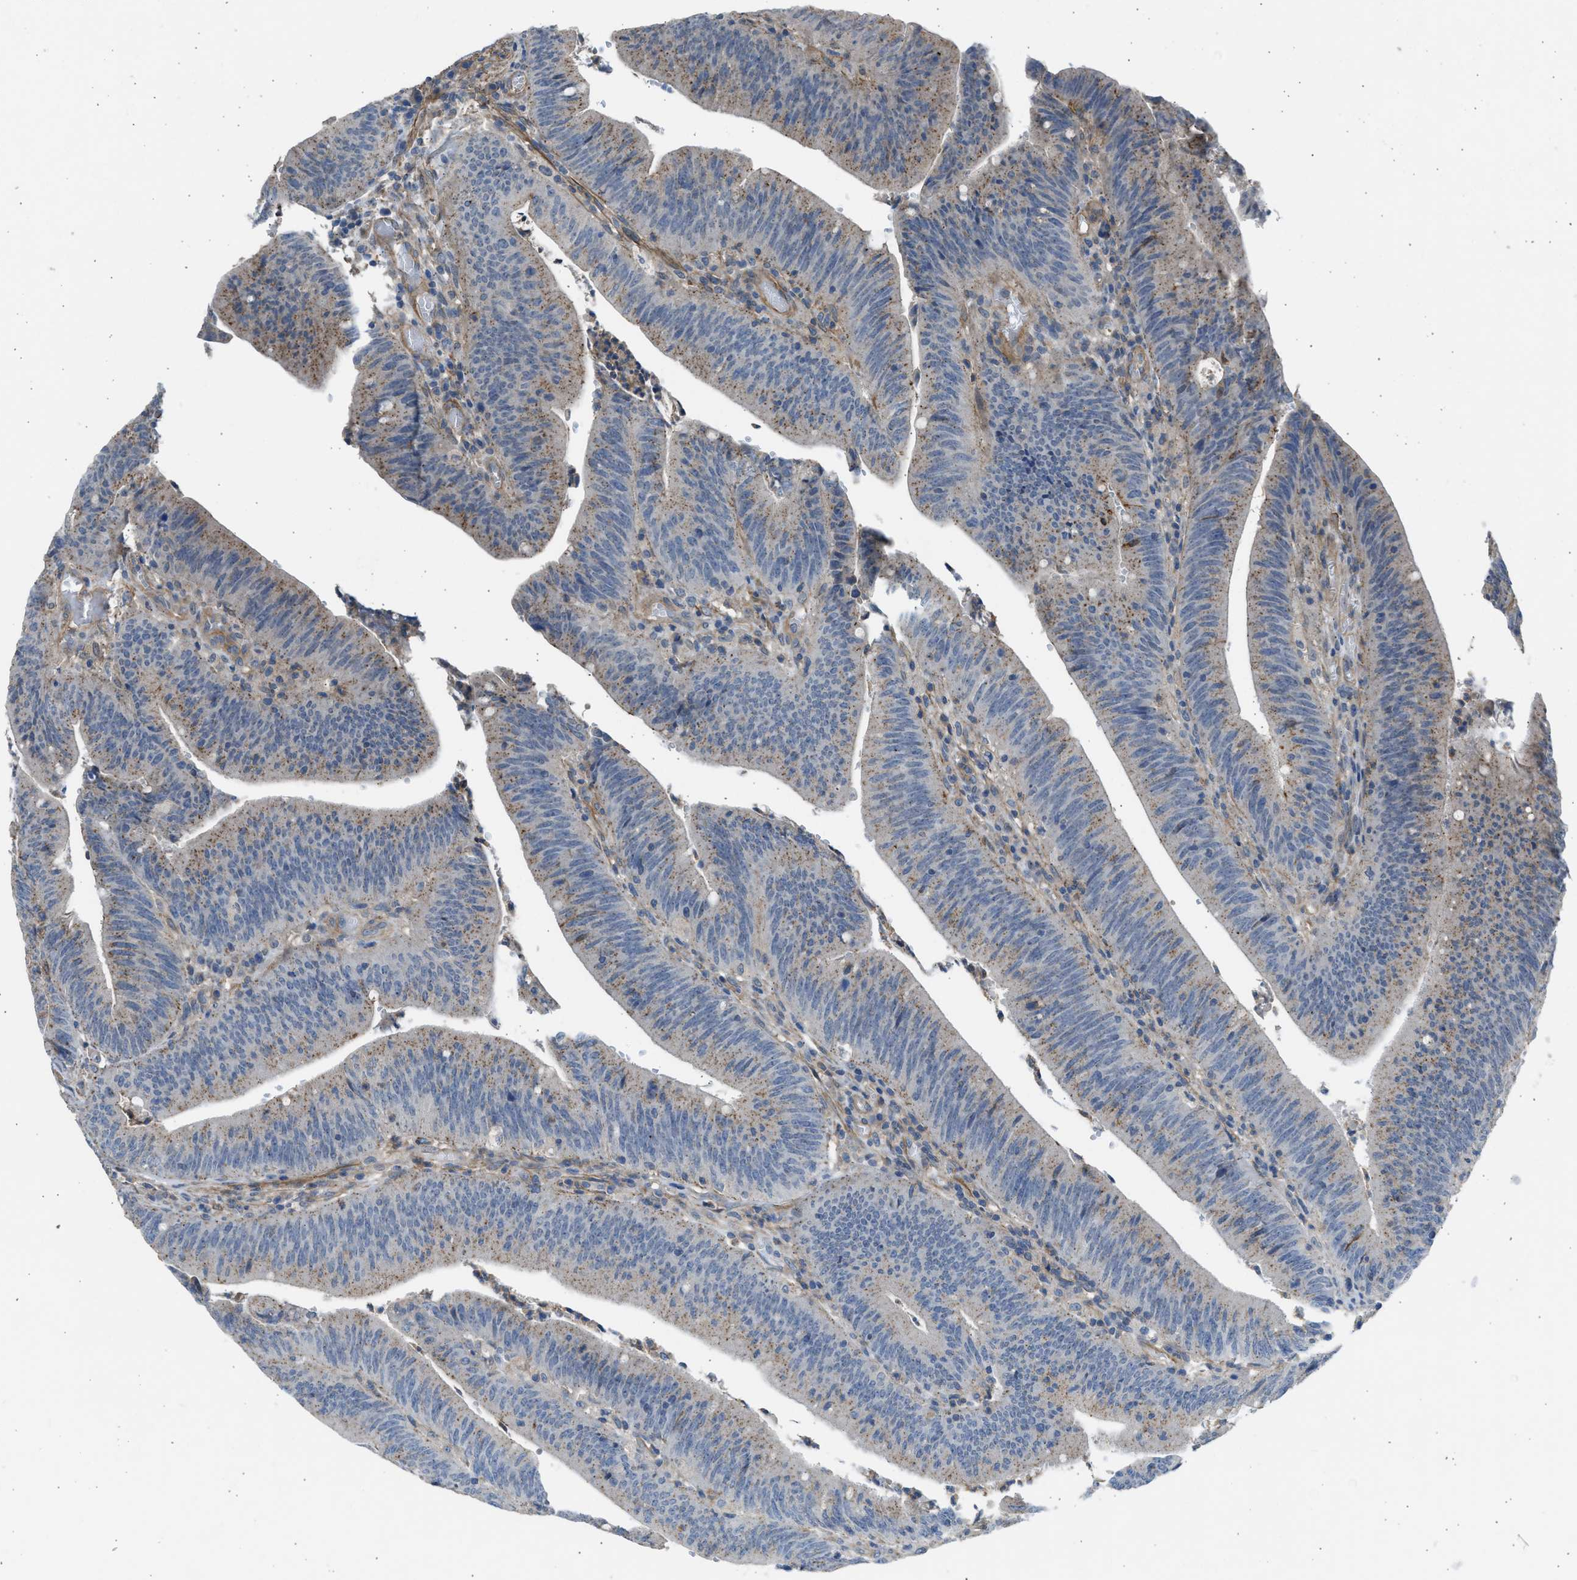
{"staining": {"intensity": "weak", "quantity": ">75%", "location": "cytoplasmic/membranous"}, "tissue": "colorectal cancer", "cell_type": "Tumor cells", "image_type": "cancer", "snomed": [{"axis": "morphology", "description": "Normal tissue, NOS"}, {"axis": "morphology", "description": "Adenocarcinoma, NOS"}, {"axis": "topography", "description": "Rectum"}], "caption": "A high-resolution image shows IHC staining of colorectal adenocarcinoma, which reveals weak cytoplasmic/membranous positivity in approximately >75% of tumor cells.", "gene": "PCNX3", "patient": {"sex": "female", "age": 66}}